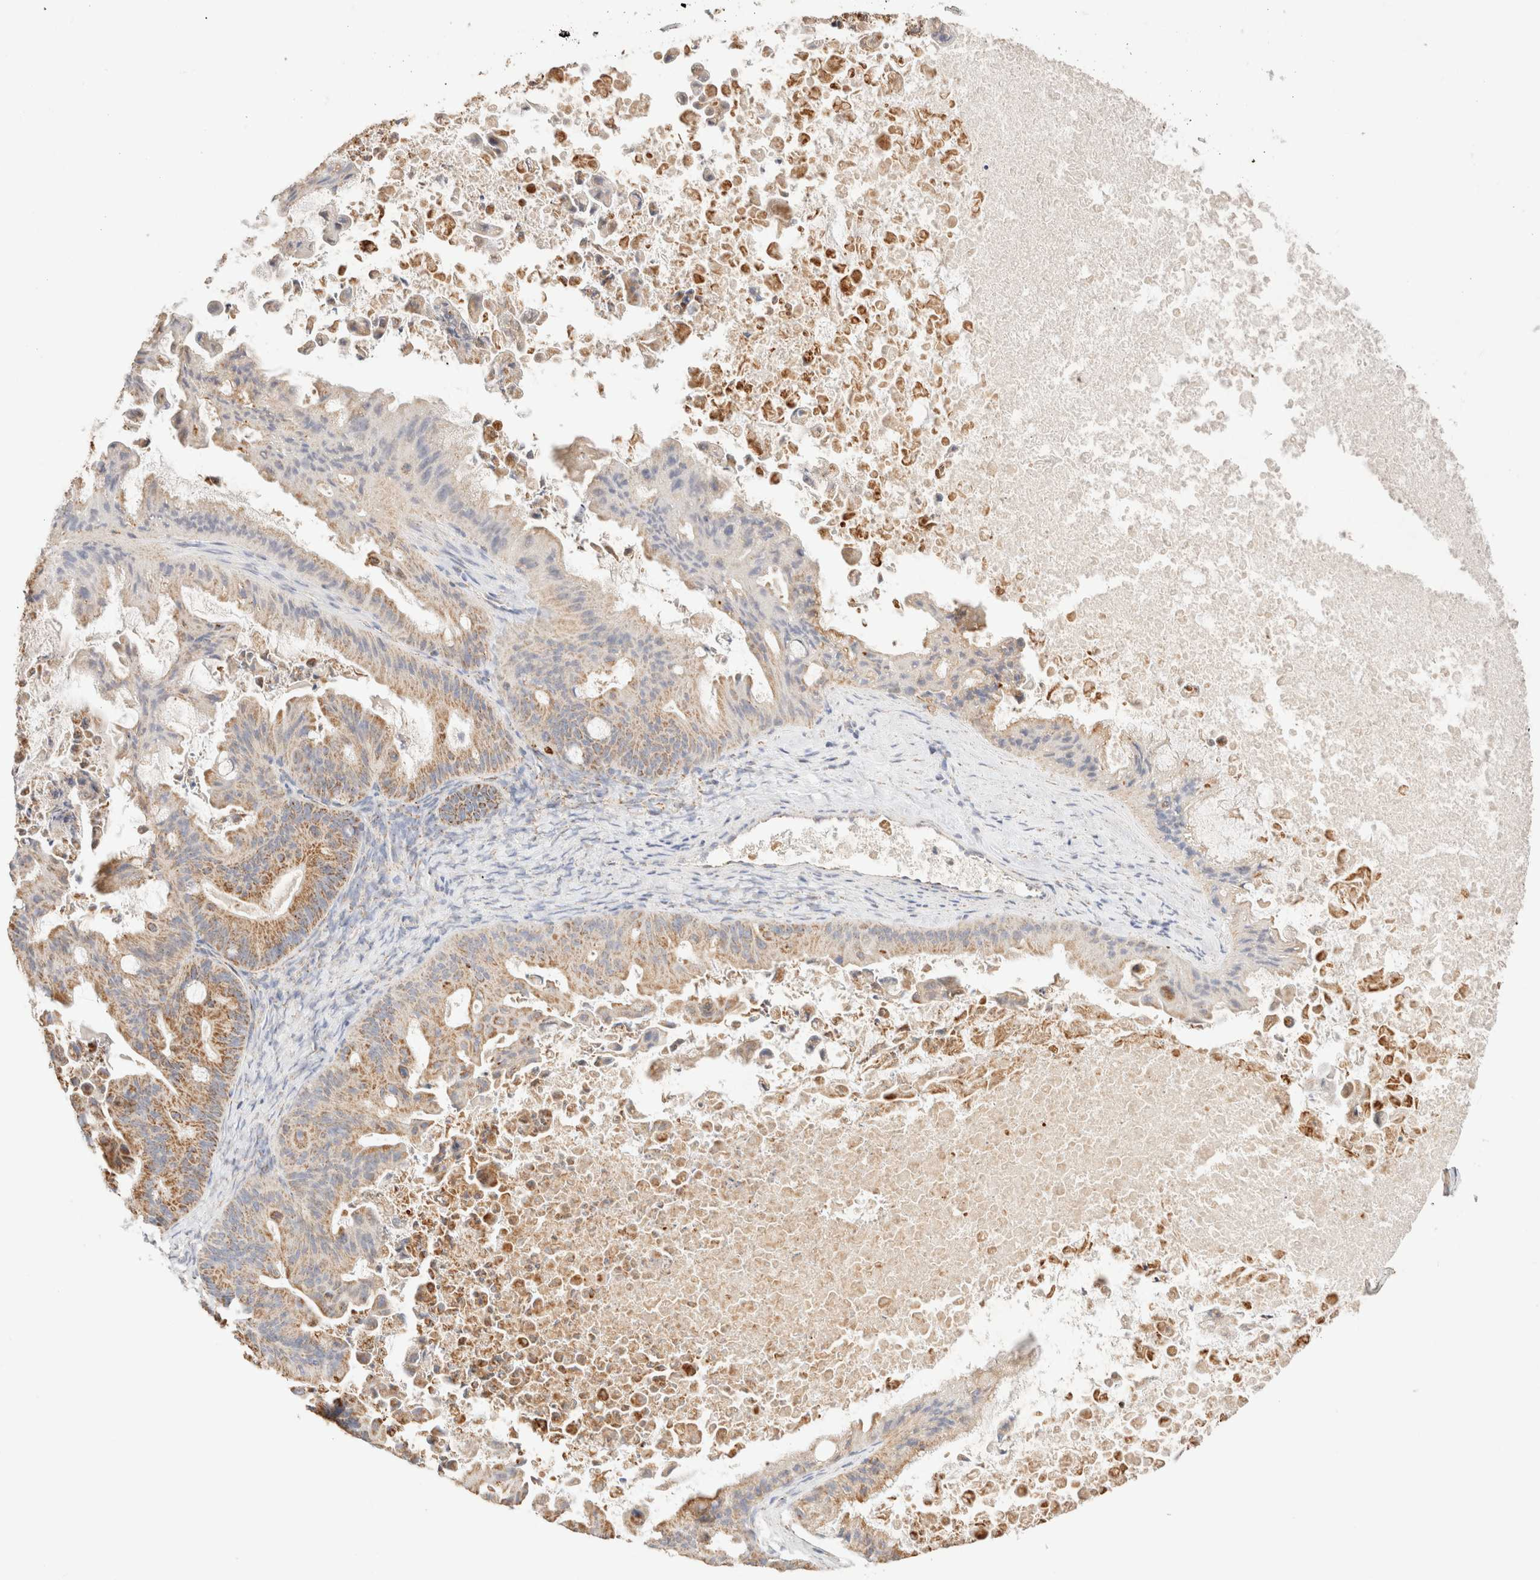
{"staining": {"intensity": "moderate", "quantity": ">75%", "location": "cytoplasmic/membranous"}, "tissue": "ovarian cancer", "cell_type": "Tumor cells", "image_type": "cancer", "snomed": [{"axis": "morphology", "description": "Cystadenocarcinoma, mucinous, NOS"}, {"axis": "topography", "description": "Ovary"}], "caption": "Approximately >75% of tumor cells in human mucinous cystadenocarcinoma (ovarian) exhibit moderate cytoplasmic/membranous protein staining as visualized by brown immunohistochemical staining.", "gene": "PHB2", "patient": {"sex": "female", "age": 37}}